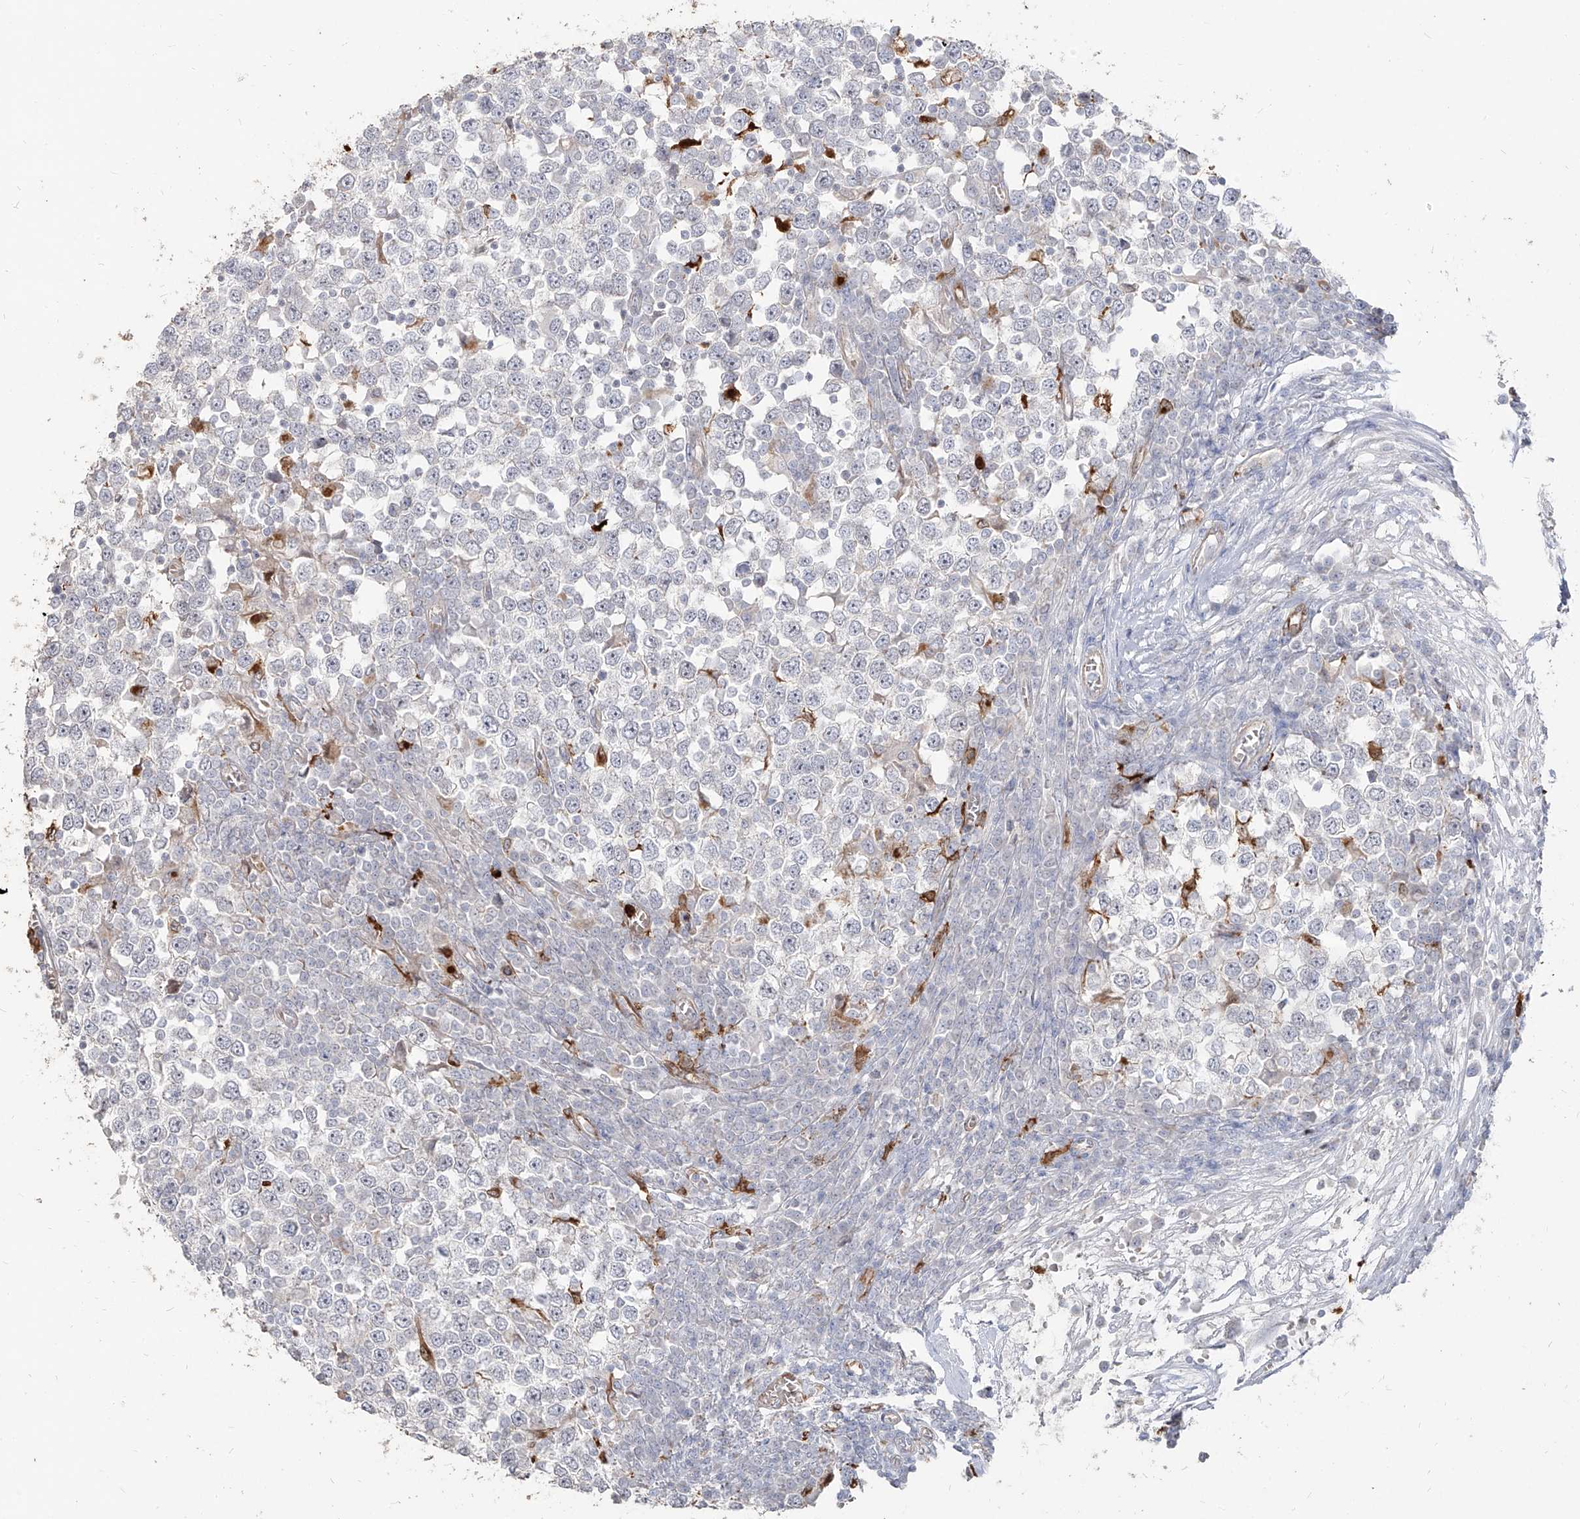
{"staining": {"intensity": "negative", "quantity": "none", "location": "none"}, "tissue": "testis cancer", "cell_type": "Tumor cells", "image_type": "cancer", "snomed": [{"axis": "morphology", "description": "Seminoma, NOS"}, {"axis": "topography", "description": "Testis"}], "caption": "Image shows no significant protein expression in tumor cells of testis cancer (seminoma). (Immunohistochemistry (ihc), brightfield microscopy, high magnification).", "gene": "ZNF227", "patient": {"sex": "male", "age": 65}}